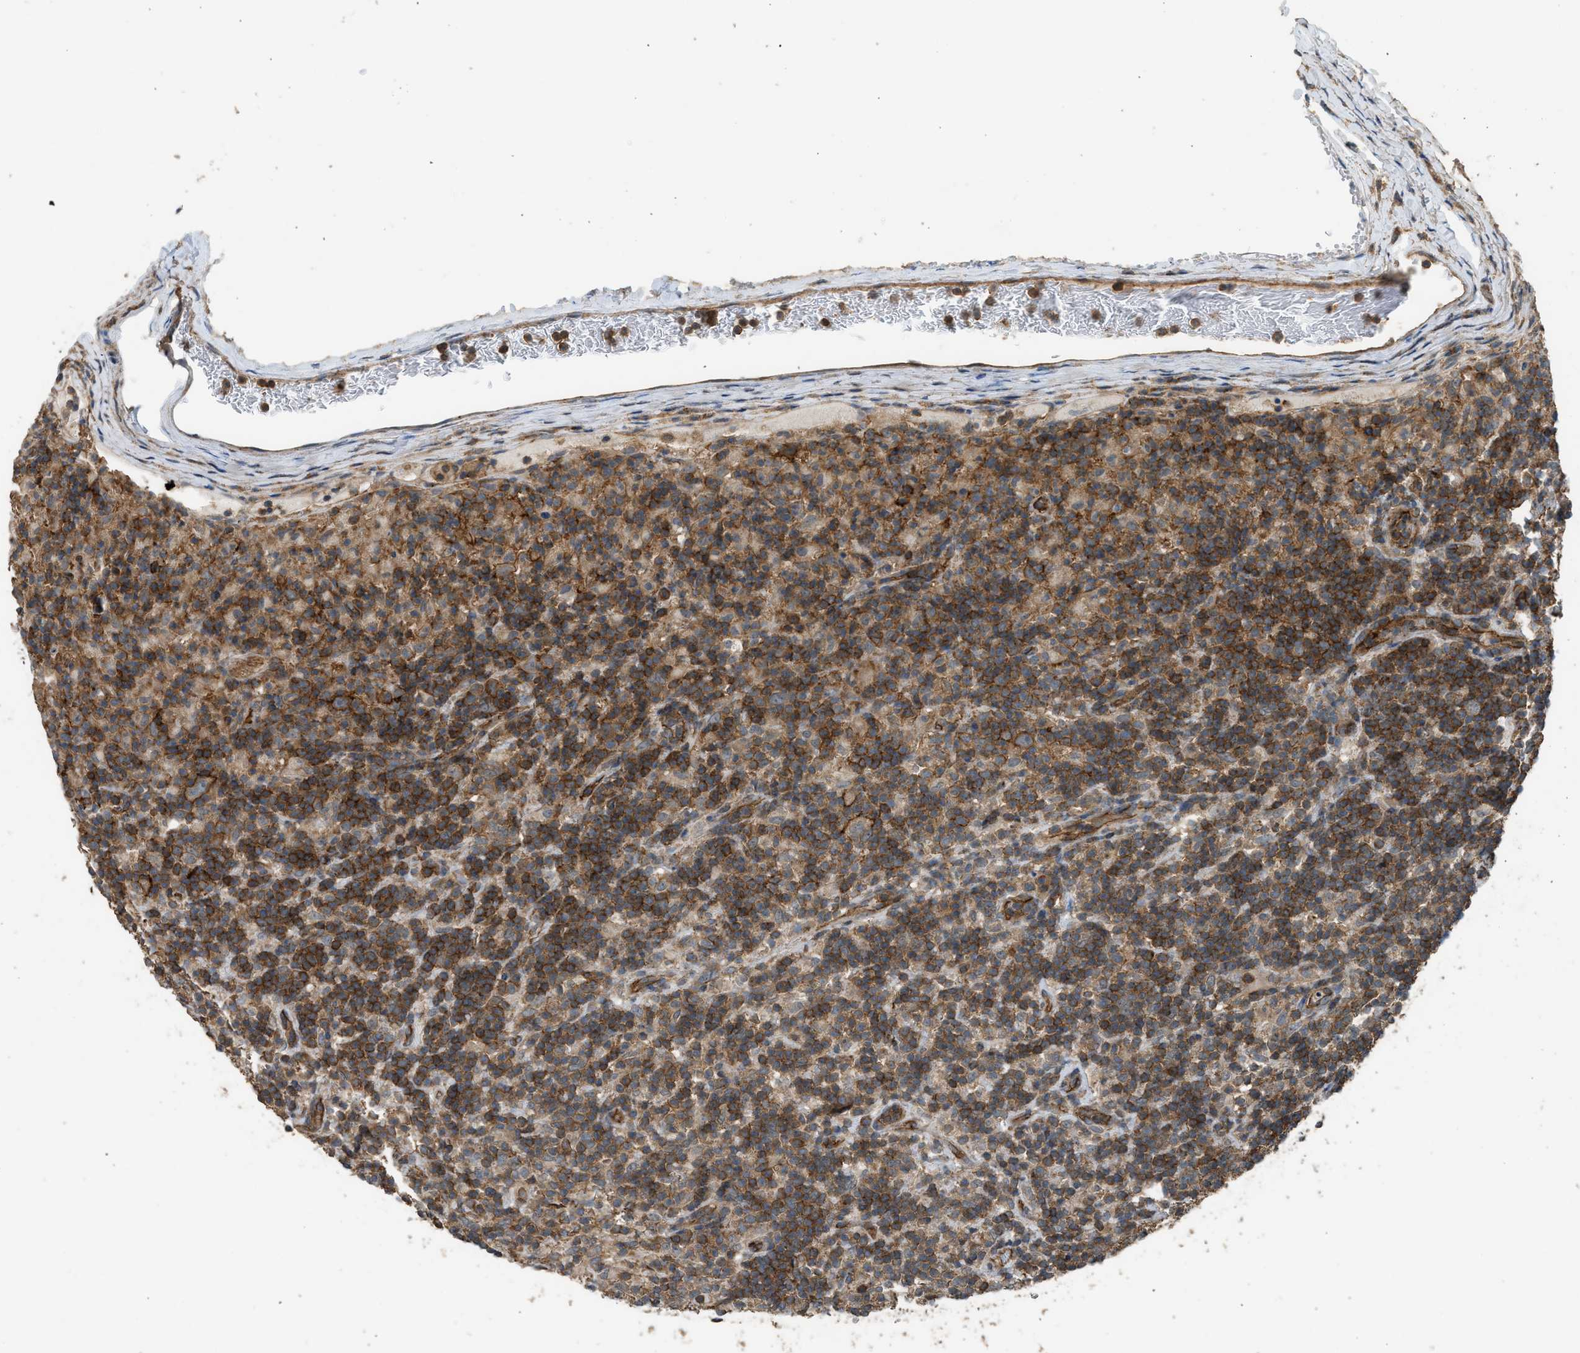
{"staining": {"intensity": "moderate", "quantity": ">75%", "location": "cytoplasmic/membranous"}, "tissue": "lymphoma", "cell_type": "Tumor cells", "image_type": "cancer", "snomed": [{"axis": "morphology", "description": "Hodgkin's disease, NOS"}, {"axis": "topography", "description": "Lymph node"}], "caption": "Lymphoma stained with DAB (3,3'-diaminobenzidine) IHC reveals medium levels of moderate cytoplasmic/membranous expression in approximately >75% of tumor cells.", "gene": "HIP1R", "patient": {"sex": "male", "age": 70}}